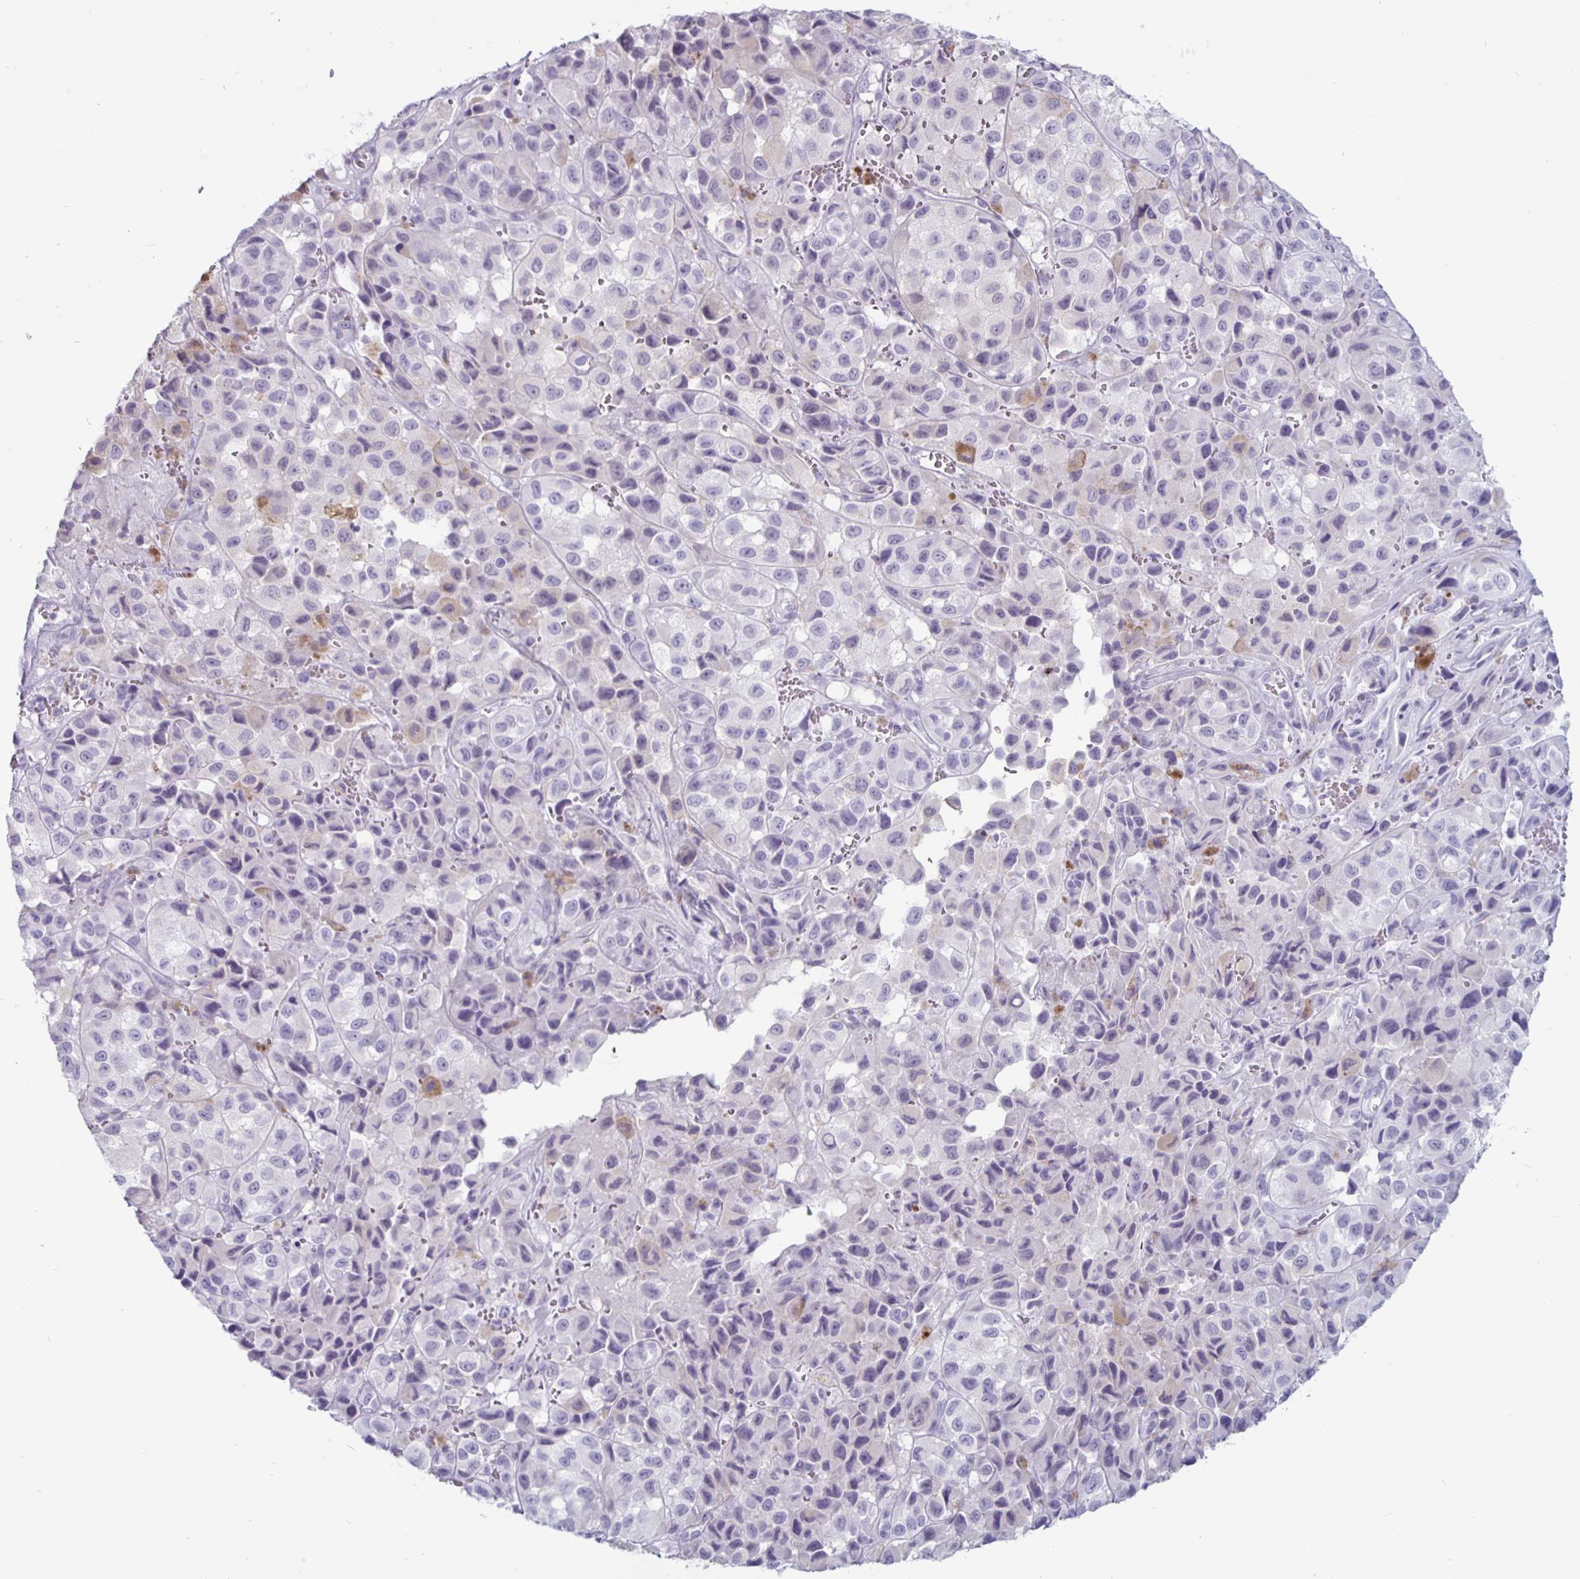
{"staining": {"intensity": "negative", "quantity": "none", "location": "none"}, "tissue": "melanoma", "cell_type": "Tumor cells", "image_type": "cancer", "snomed": [{"axis": "morphology", "description": "Malignant melanoma, NOS"}, {"axis": "topography", "description": "Skin"}], "caption": "The histopathology image shows no significant staining in tumor cells of melanoma.", "gene": "GZMK", "patient": {"sex": "male", "age": 93}}